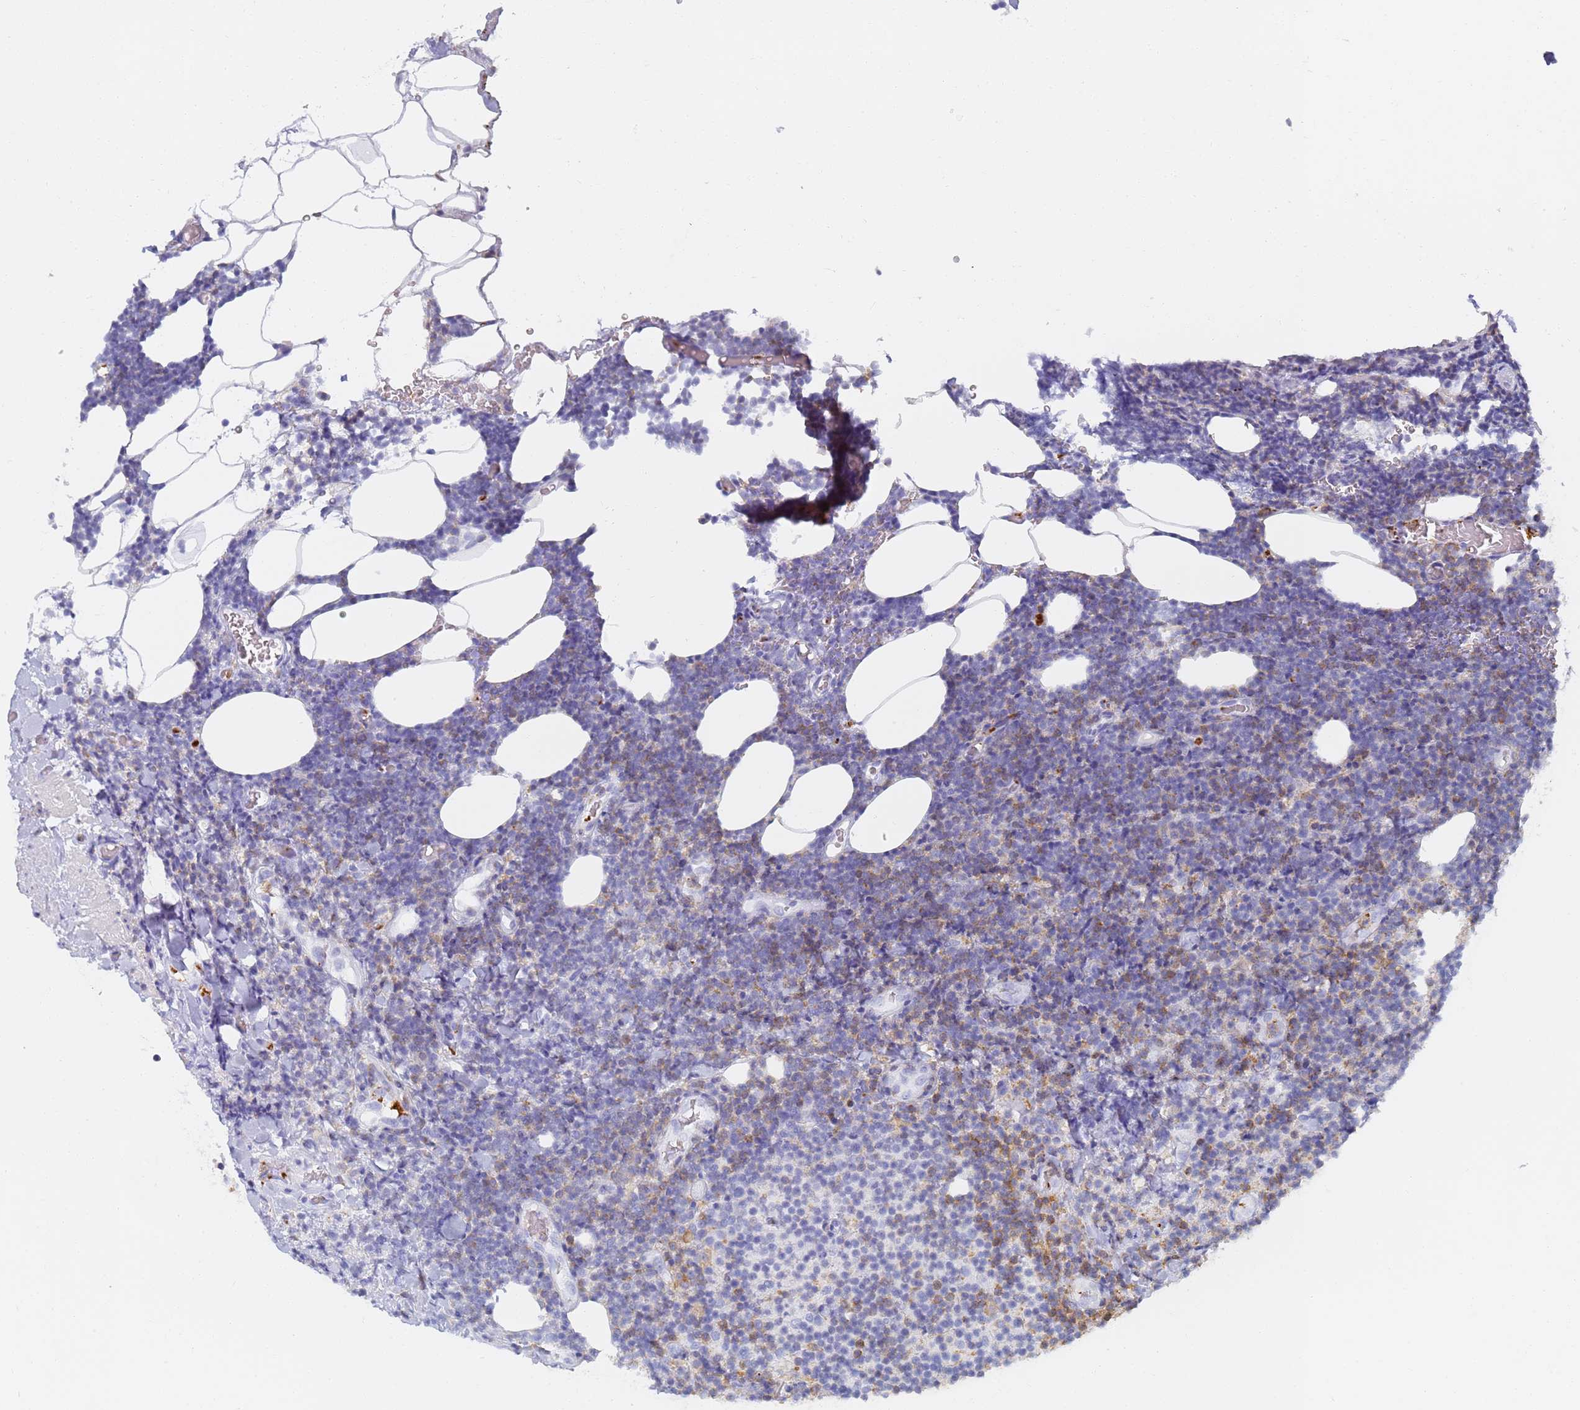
{"staining": {"intensity": "moderate", "quantity": "<25%", "location": "cytoplasmic/membranous"}, "tissue": "lymphoma", "cell_type": "Tumor cells", "image_type": "cancer", "snomed": [{"axis": "morphology", "description": "Malignant lymphoma, non-Hodgkin's type, Low grade"}, {"axis": "topography", "description": "Lymph node"}], "caption": "About <25% of tumor cells in human lymphoma display moderate cytoplasmic/membranous protein staining as visualized by brown immunohistochemical staining.", "gene": "BIN2", "patient": {"sex": "male", "age": 66}}